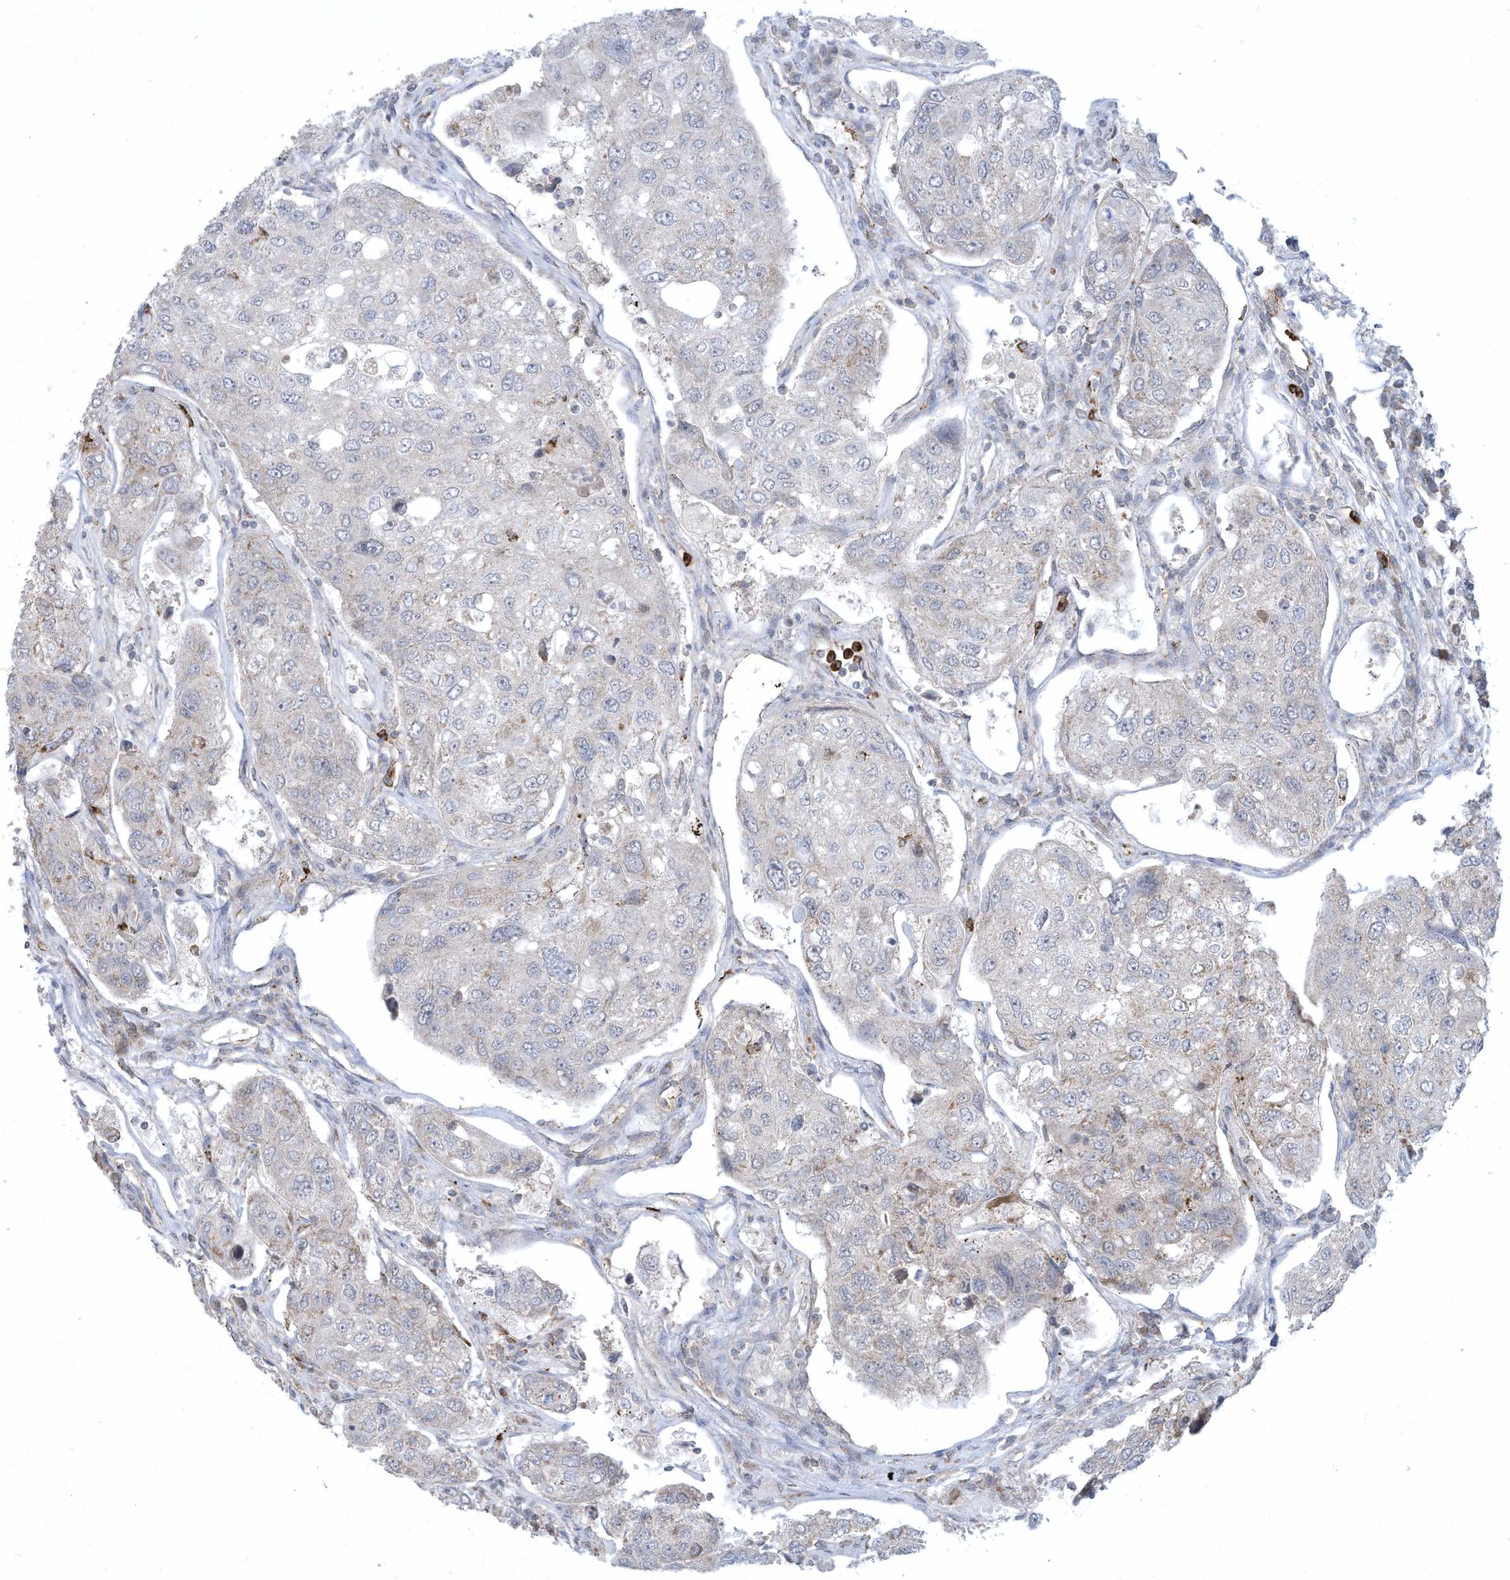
{"staining": {"intensity": "negative", "quantity": "none", "location": "none"}, "tissue": "urothelial cancer", "cell_type": "Tumor cells", "image_type": "cancer", "snomed": [{"axis": "morphology", "description": "Urothelial carcinoma, High grade"}, {"axis": "topography", "description": "Lymph node"}, {"axis": "topography", "description": "Urinary bladder"}], "caption": "There is no significant expression in tumor cells of urothelial cancer.", "gene": "CHRNA4", "patient": {"sex": "male", "age": 51}}